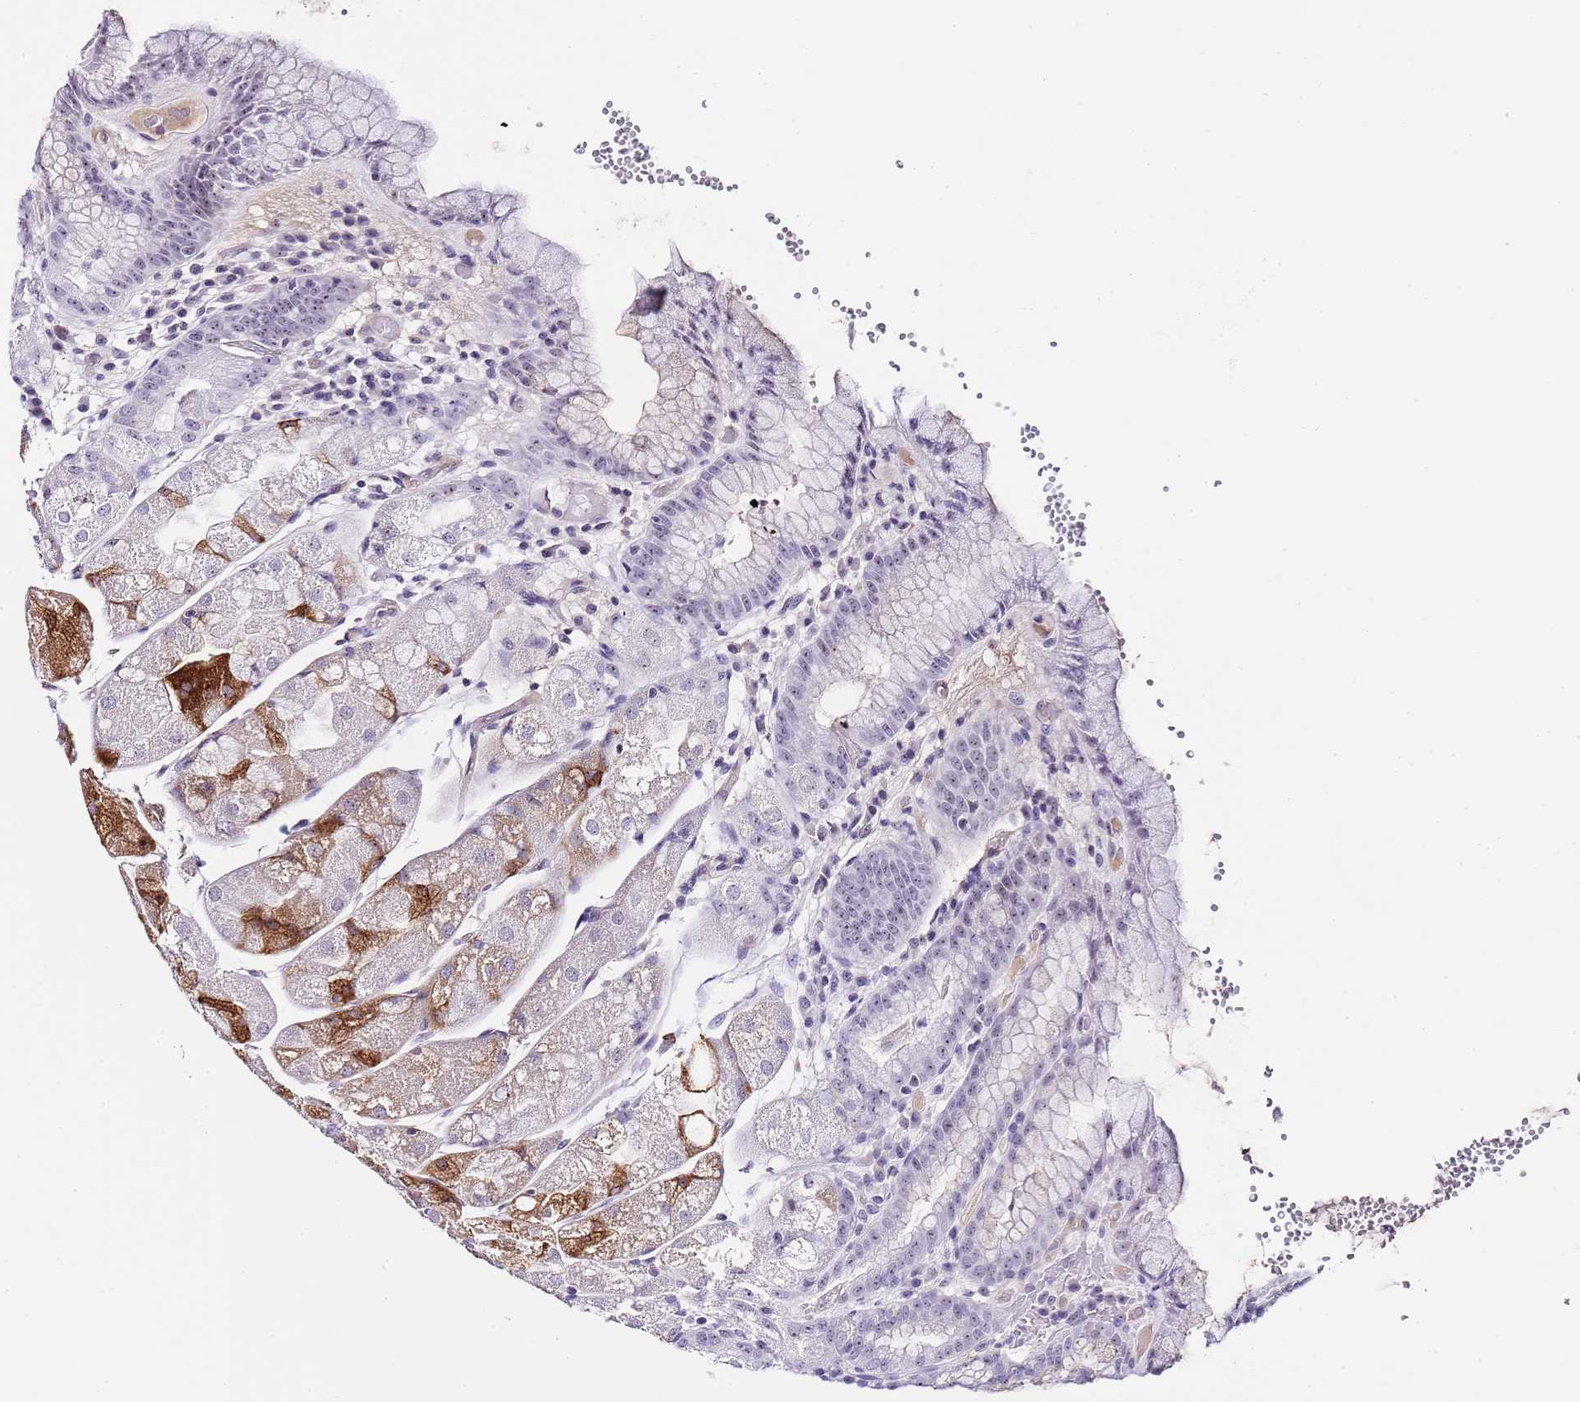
{"staining": {"intensity": "strong", "quantity": "<25%", "location": "cytoplasmic/membranous"}, "tissue": "stomach", "cell_type": "Glandular cells", "image_type": "normal", "snomed": [{"axis": "morphology", "description": "Normal tissue, NOS"}, {"axis": "topography", "description": "Stomach, upper"}], "caption": "High-power microscopy captured an immunohistochemistry image of normal stomach, revealing strong cytoplasmic/membranous staining in about <25% of glandular cells.", "gene": "NOP56", "patient": {"sex": "male", "age": 52}}